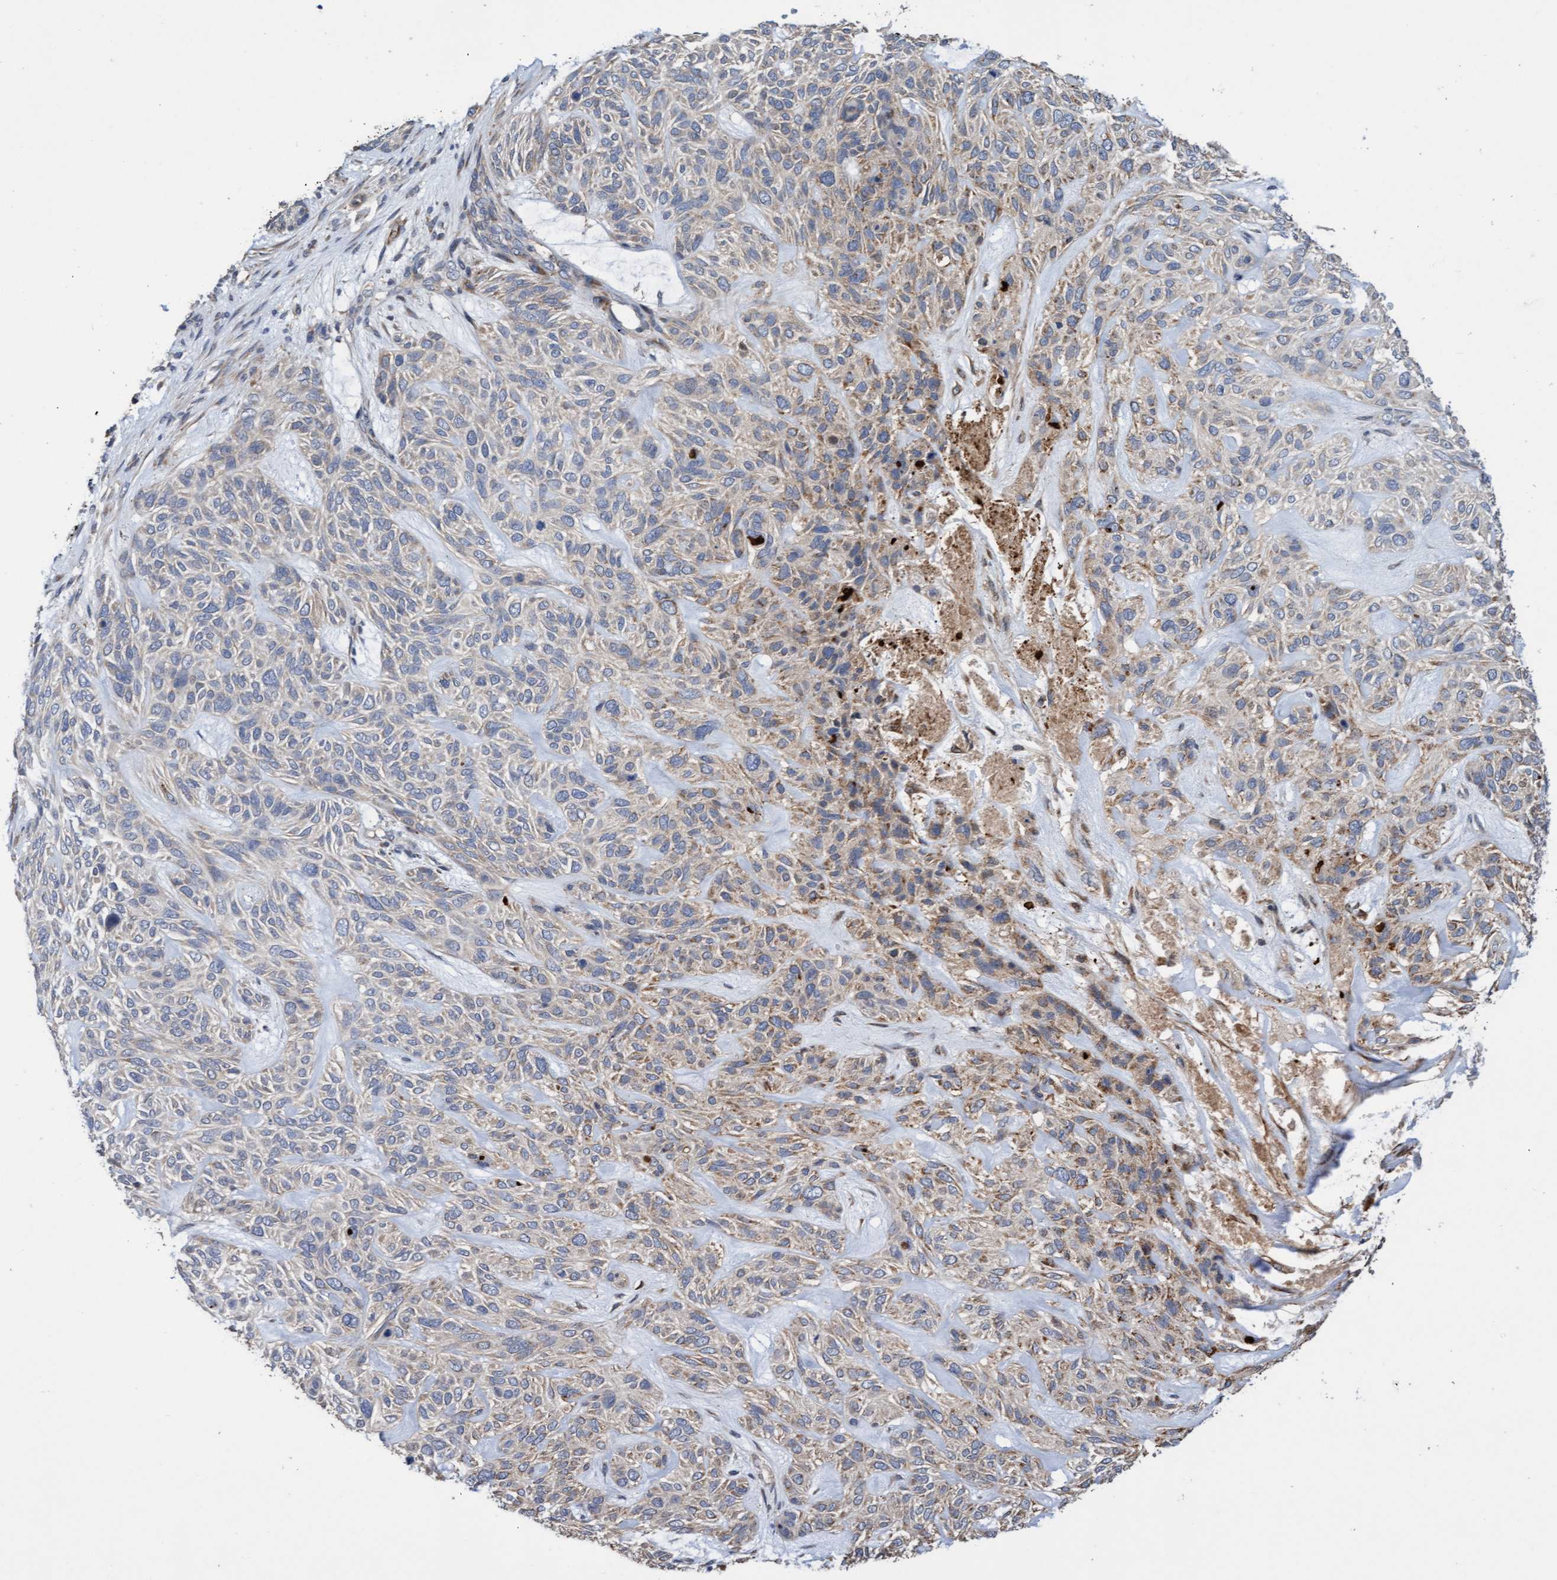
{"staining": {"intensity": "weak", "quantity": "<25%", "location": "cytoplasmic/membranous"}, "tissue": "skin cancer", "cell_type": "Tumor cells", "image_type": "cancer", "snomed": [{"axis": "morphology", "description": "Basal cell carcinoma"}, {"axis": "topography", "description": "Skin"}], "caption": "DAB (3,3'-diaminobenzidine) immunohistochemical staining of human skin cancer shows no significant staining in tumor cells.", "gene": "ITFG1", "patient": {"sex": "male", "age": 55}}